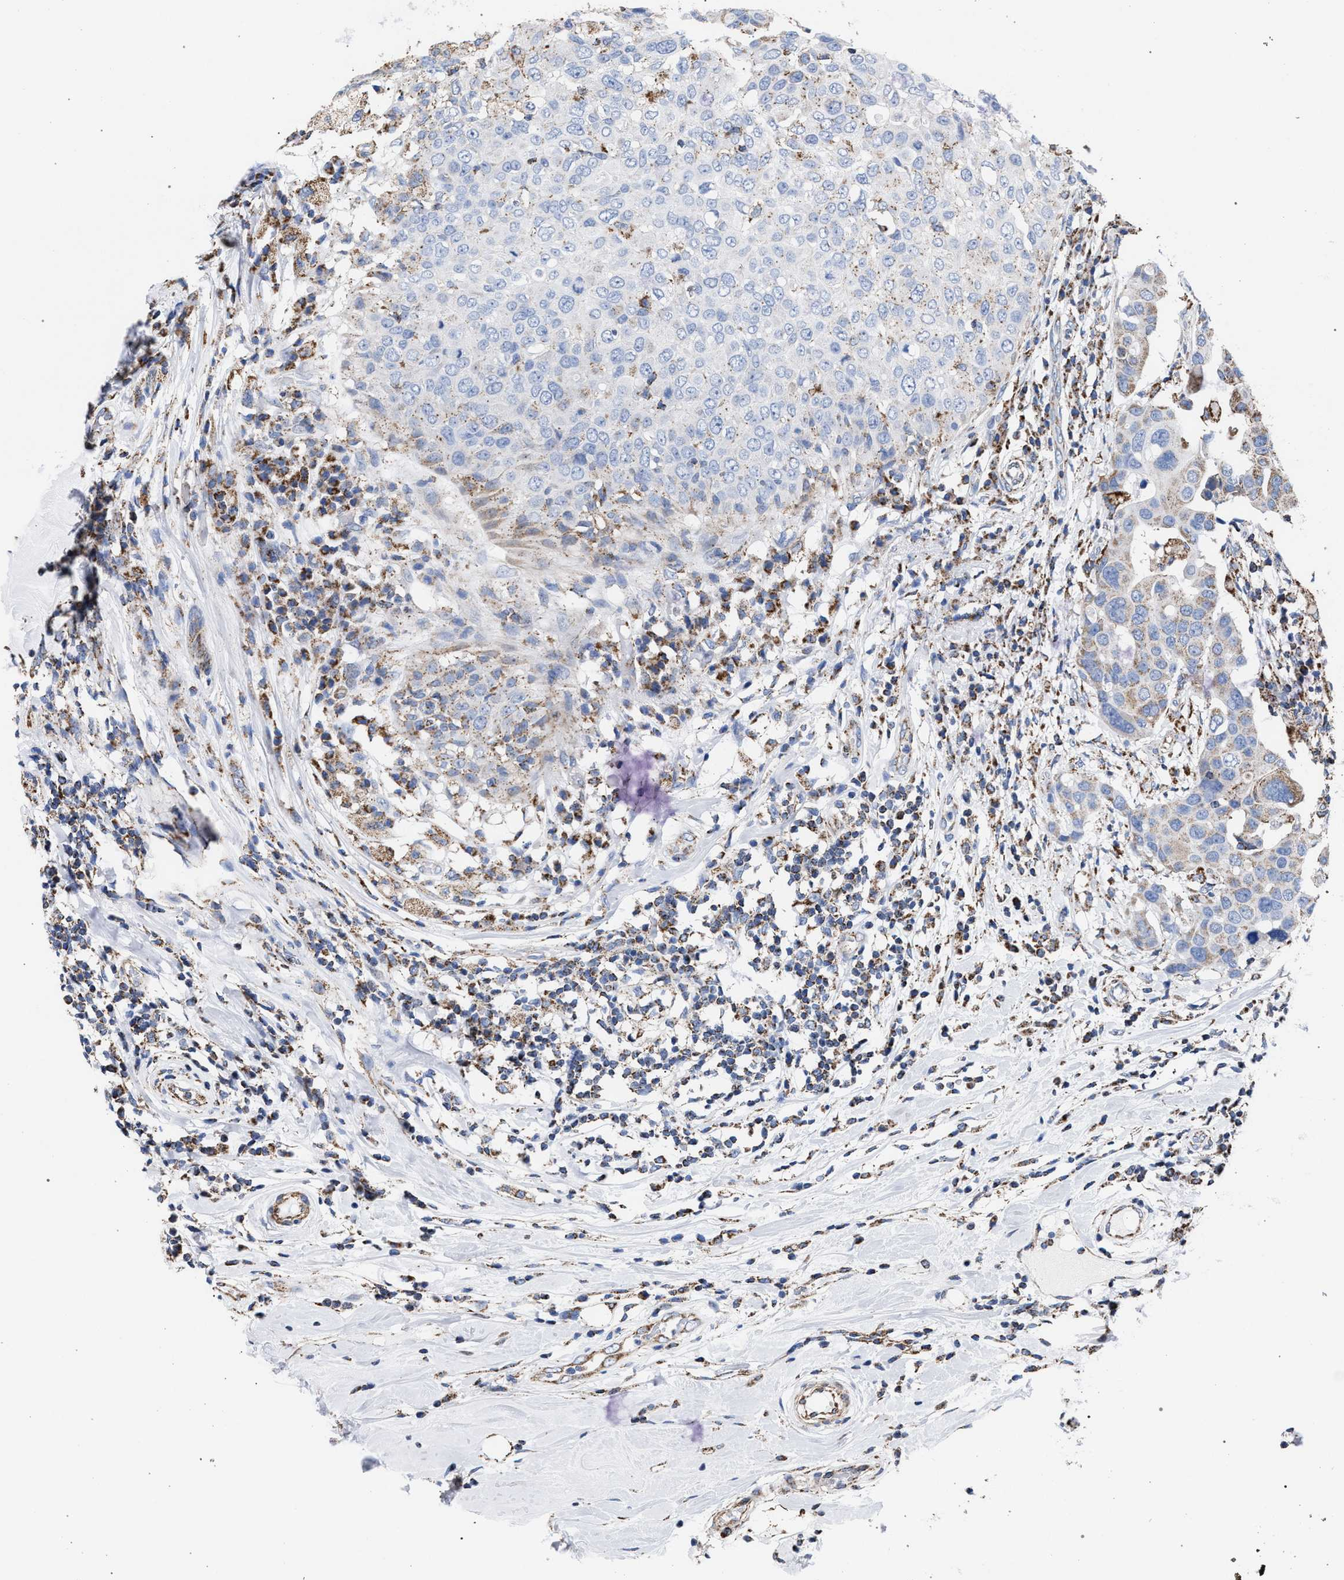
{"staining": {"intensity": "moderate", "quantity": "<25%", "location": "cytoplasmic/membranous"}, "tissue": "breast cancer", "cell_type": "Tumor cells", "image_type": "cancer", "snomed": [{"axis": "morphology", "description": "Duct carcinoma"}, {"axis": "topography", "description": "Breast"}], "caption": "Brown immunohistochemical staining in human infiltrating ductal carcinoma (breast) shows moderate cytoplasmic/membranous positivity in approximately <25% of tumor cells.", "gene": "ACADS", "patient": {"sex": "female", "age": 27}}